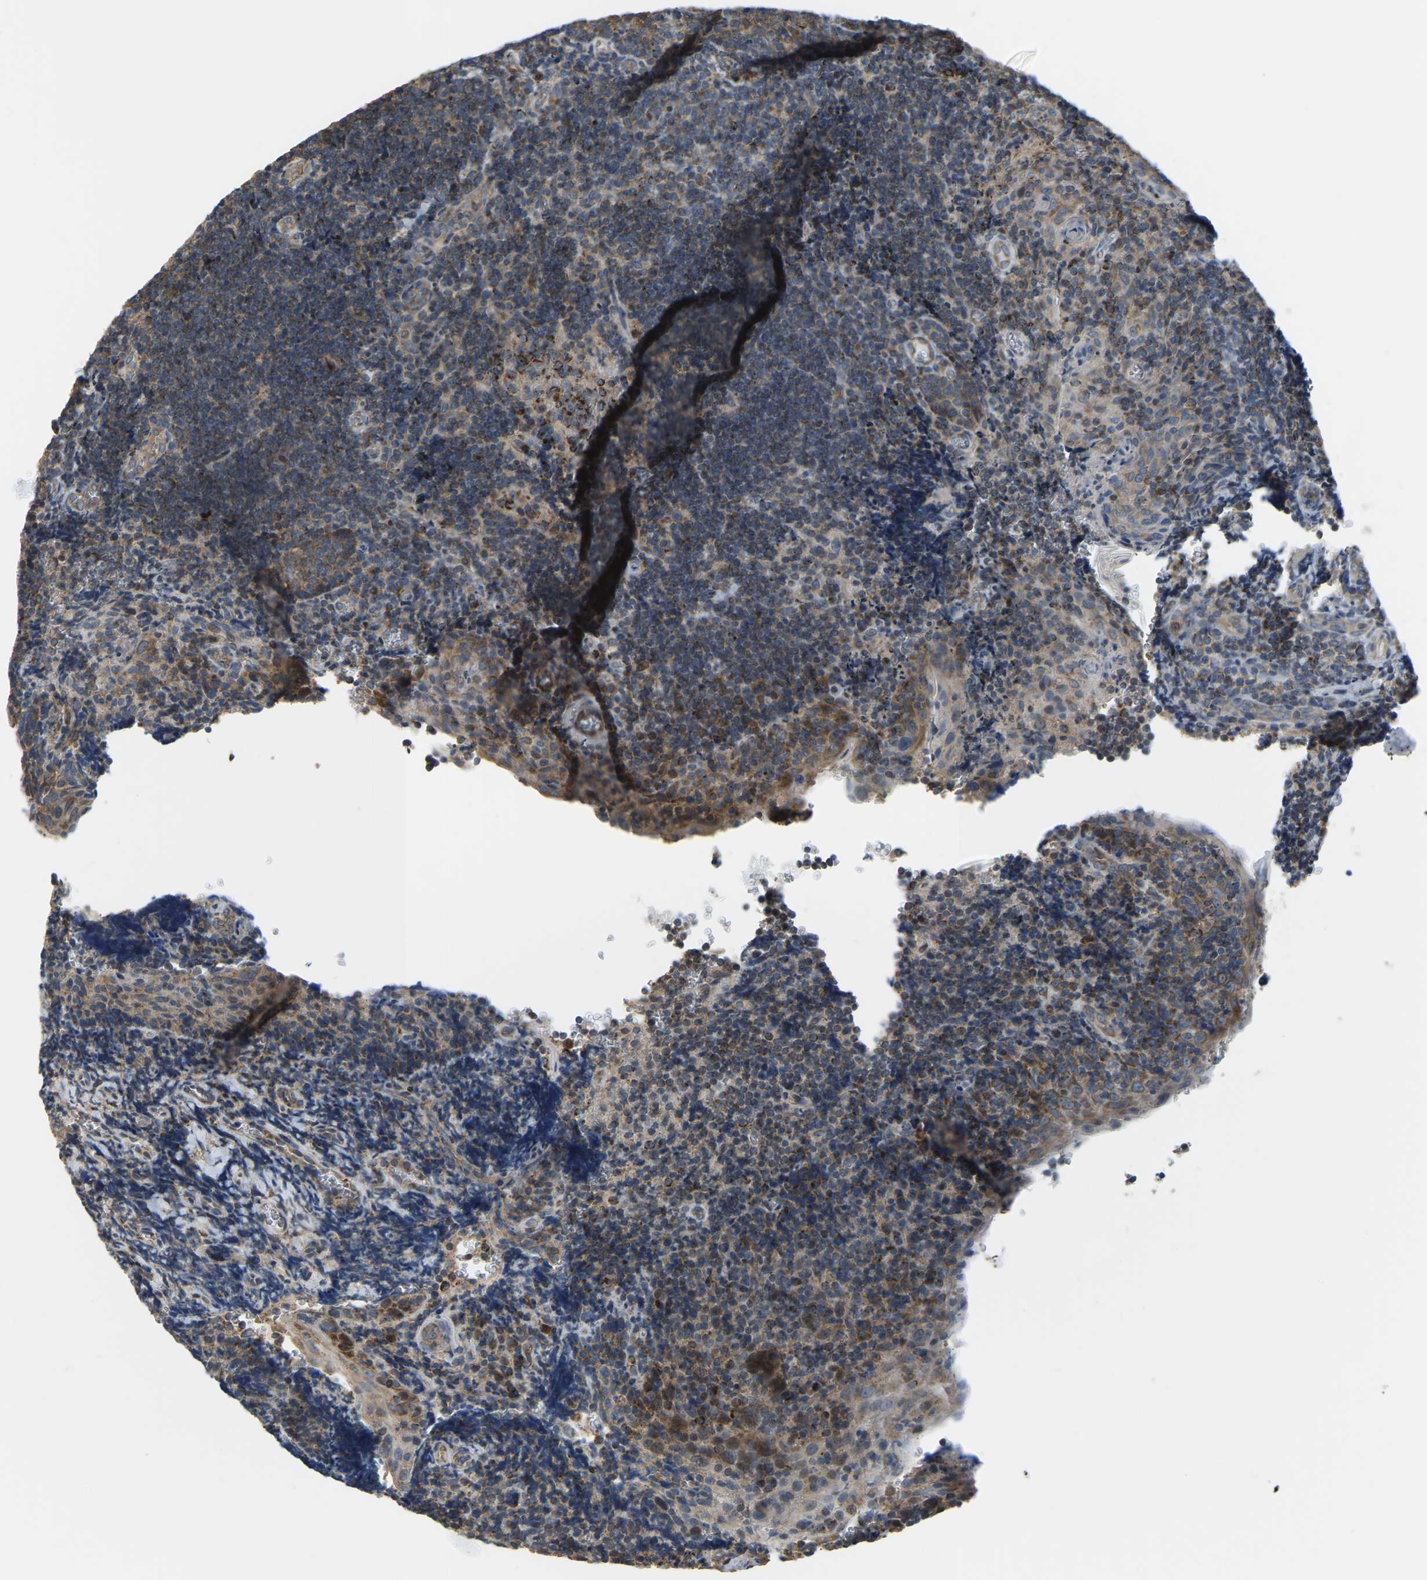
{"staining": {"intensity": "strong", "quantity": ">75%", "location": "cytoplasmic/membranous"}, "tissue": "tonsil", "cell_type": "Germinal center cells", "image_type": "normal", "snomed": [{"axis": "morphology", "description": "Normal tissue, NOS"}, {"axis": "morphology", "description": "Inflammation, NOS"}, {"axis": "topography", "description": "Tonsil"}], "caption": "Protein expression analysis of unremarkable human tonsil reveals strong cytoplasmic/membranous staining in approximately >75% of germinal center cells. (DAB (3,3'-diaminobenzidine) = brown stain, brightfield microscopy at high magnification).", "gene": "PSMD7", "patient": {"sex": "female", "age": 31}}